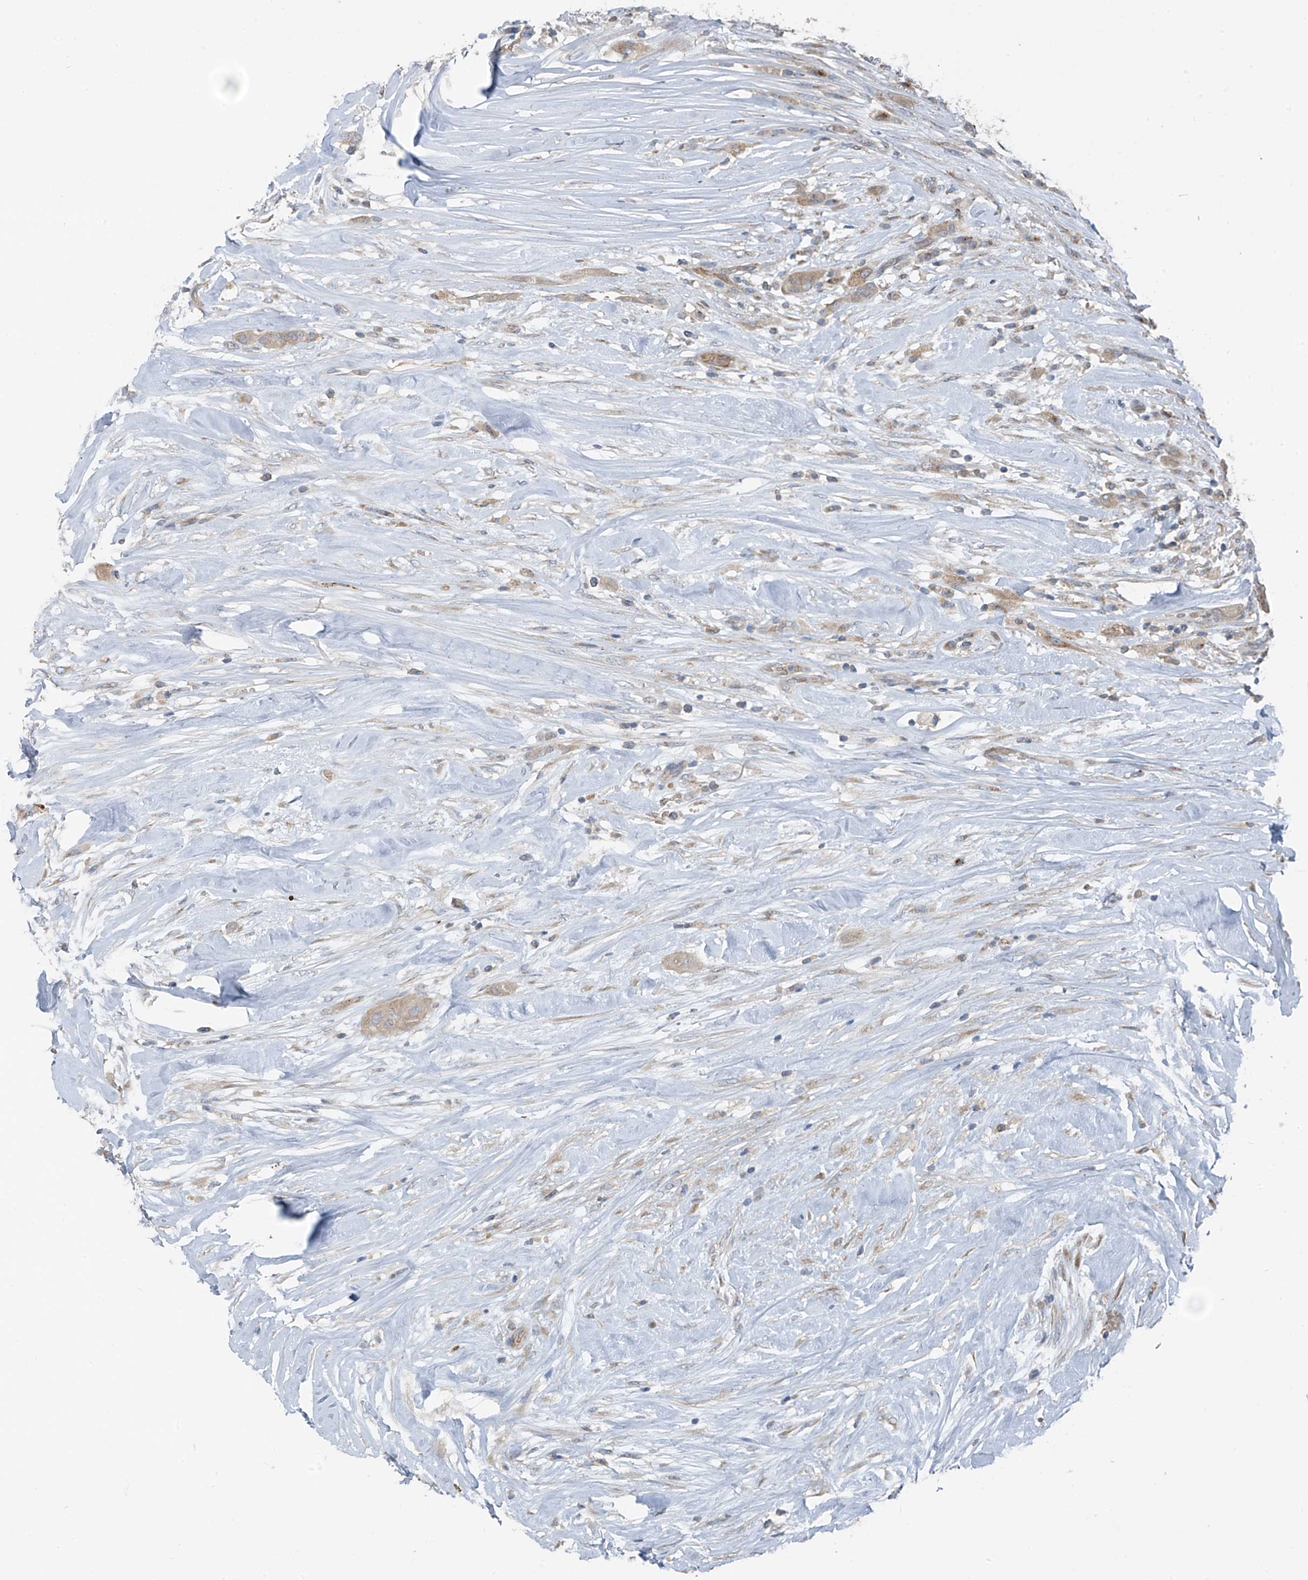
{"staining": {"intensity": "moderate", "quantity": ">75%", "location": "cytoplasmic/membranous"}, "tissue": "thyroid cancer", "cell_type": "Tumor cells", "image_type": "cancer", "snomed": [{"axis": "morphology", "description": "Papillary adenocarcinoma, NOS"}, {"axis": "topography", "description": "Thyroid gland"}], "caption": "Protein expression analysis of human thyroid cancer (papillary adenocarcinoma) reveals moderate cytoplasmic/membranous positivity in approximately >75% of tumor cells. (DAB (3,3'-diaminobenzidine) IHC, brown staining for protein, blue staining for nuclei).", "gene": "SLC12A6", "patient": {"sex": "female", "age": 59}}